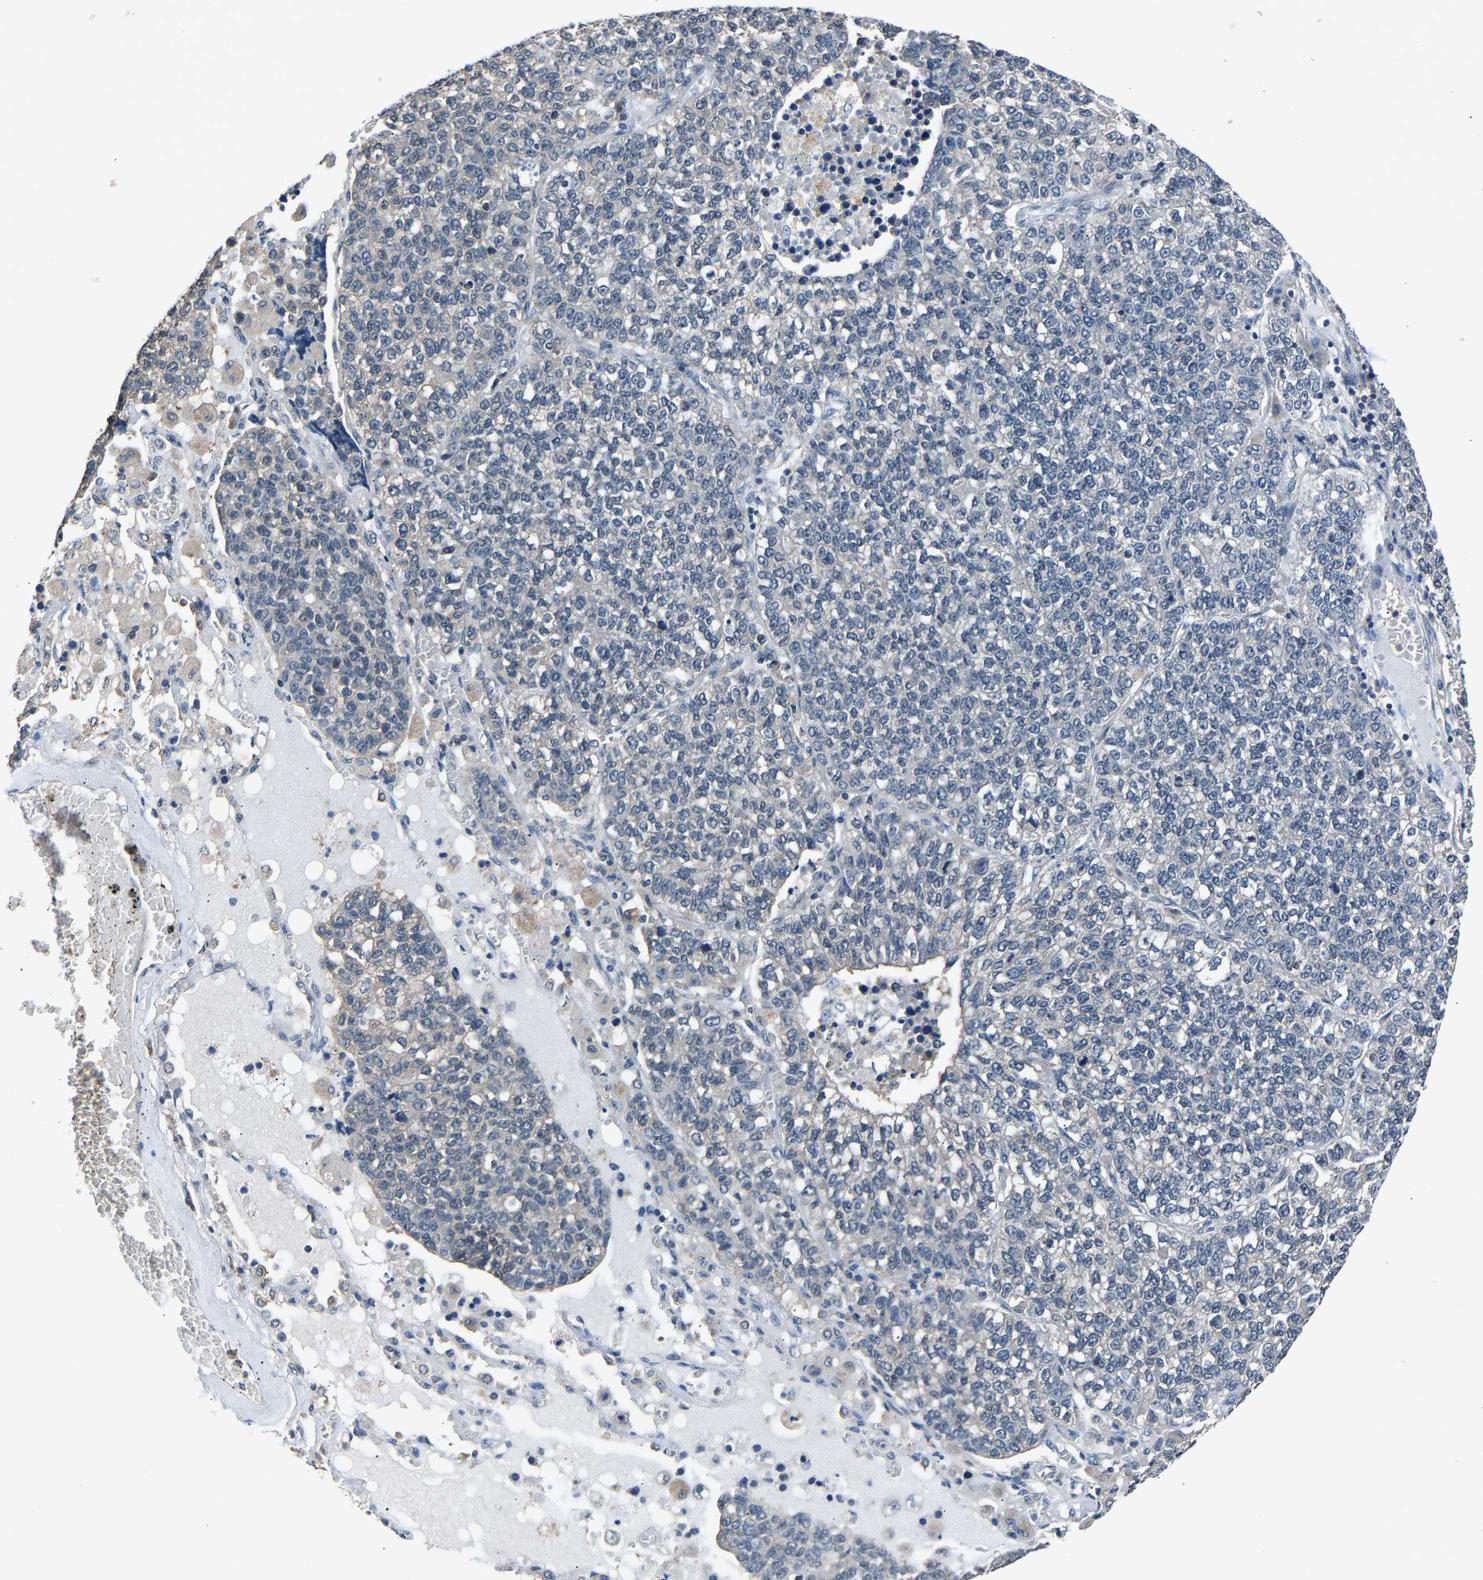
{"staining": {"intensity": "weak", "quantity": "<25%", "location": "cytoplasmic/membranous"}, "tissue": "lung cancer", "cell_type": "Tumor cells", "image_type": "cancer", "snomed": [{"axis": "morphology", "description": "Adenocarcinoma, NOS"}, {"axis": "topography", "description": "Lung"}], "caption": "Immunohistochemistry (IHC) histopathology image of neoplastic tissue: human lung cancer (adenocarcinoma) stained with DAB (3,3'-diaminobenzidine) reveals no significant protein expression in tumor cells.", "gene": "ABCC9", "patient": {"sex": "male", "age": 49}}